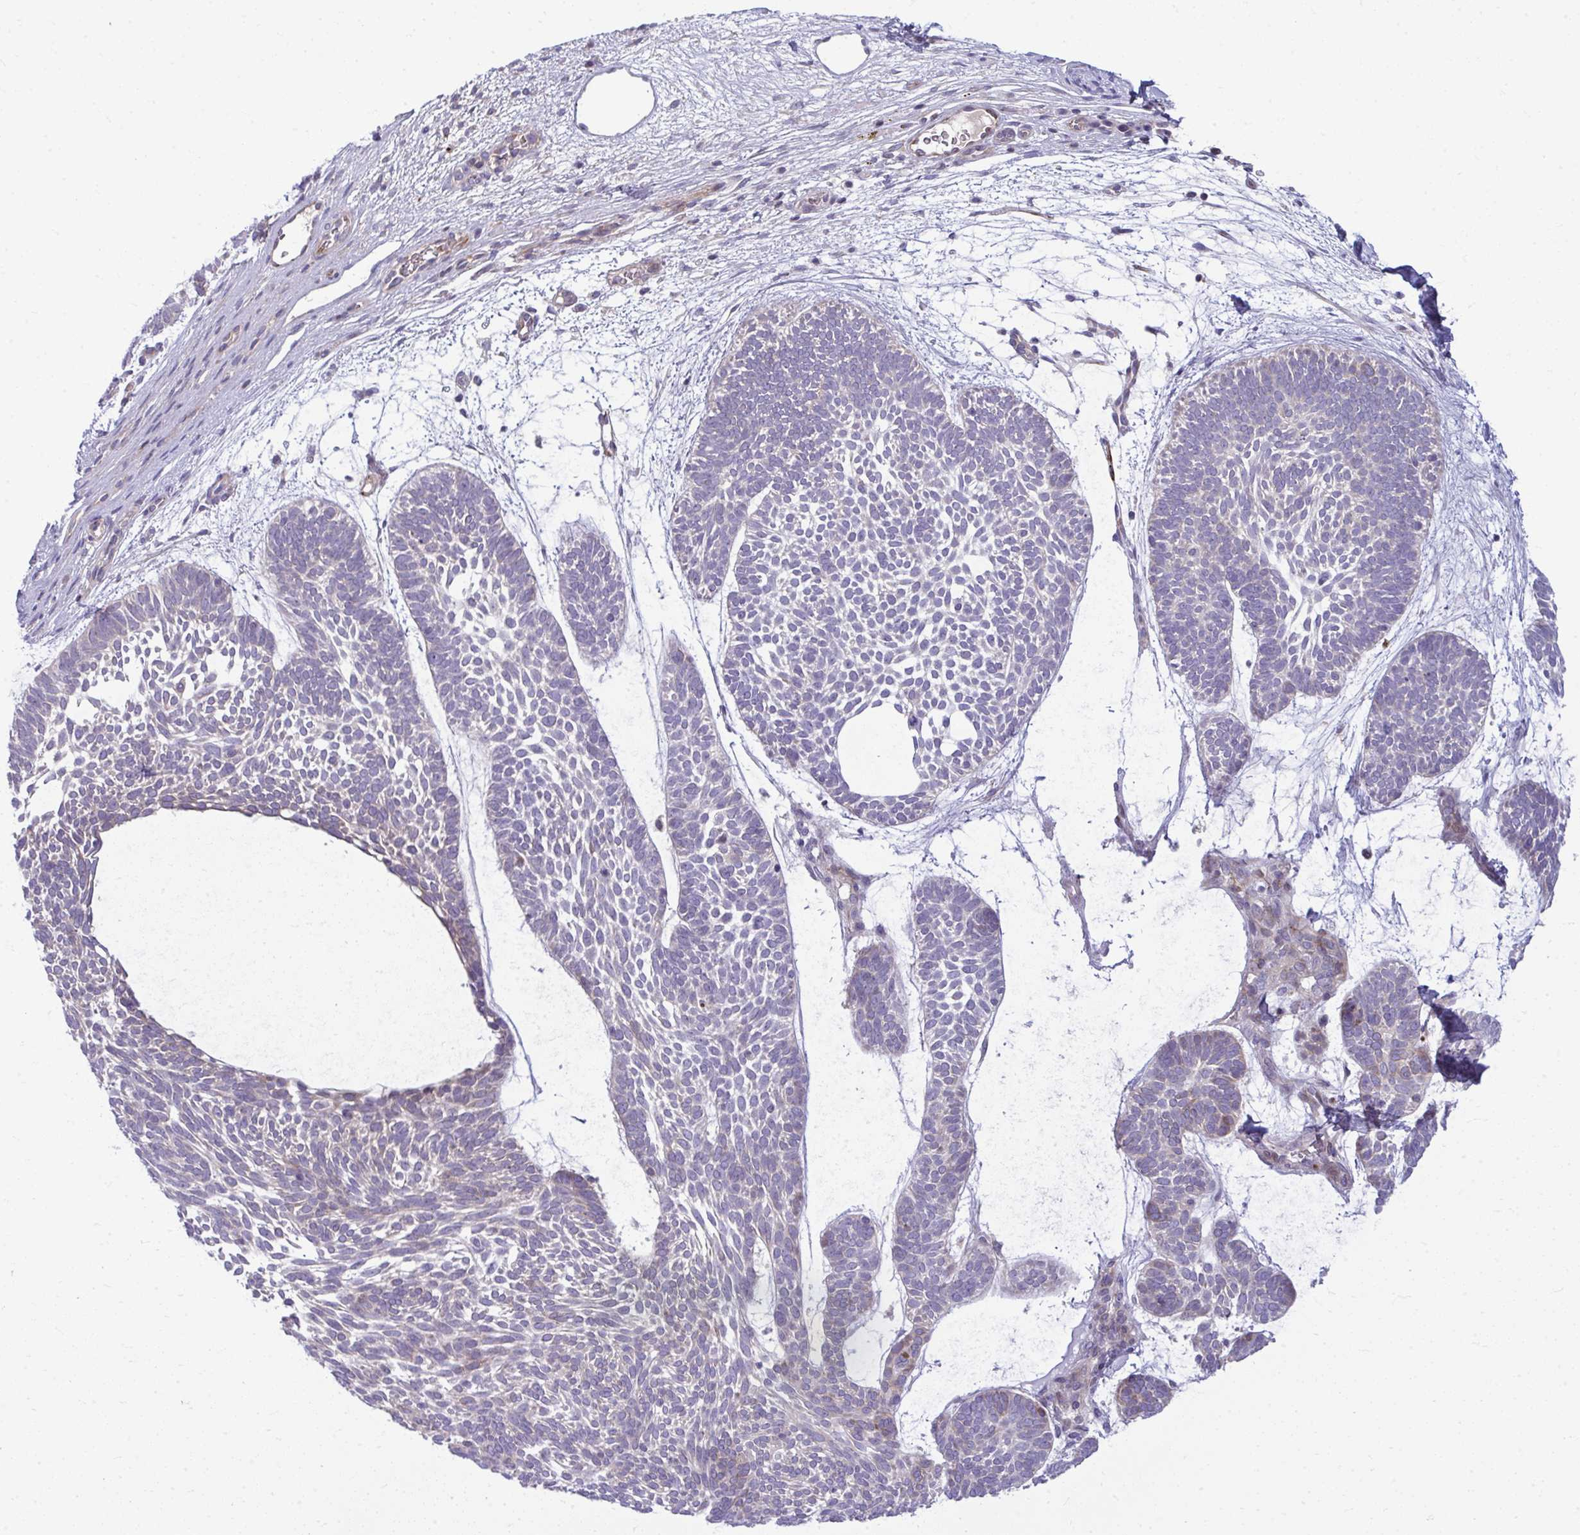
{"staining": {"intensity": "negative", "quantity": "none", "location": "none"}, "tissue": "skin cancer", "cell_type": "Tumor cells", "image_type": "cancer", "snomed": [{"axis": "morphology", "description": "Basal cell carcinoma"}, {"axis": "topography", "description": "Skin"}, {"axis": "topography", "description": "Skin of face"}], "caption": "This is a image of immunohistochemistry (IHC) staining of skin cancer (basal cell carcinoma), which shows no staining in tumor cells. Nuclei are stained in blue.", "gene": "SLC14A1", "patient": {"sex": "male", "age": 83}}